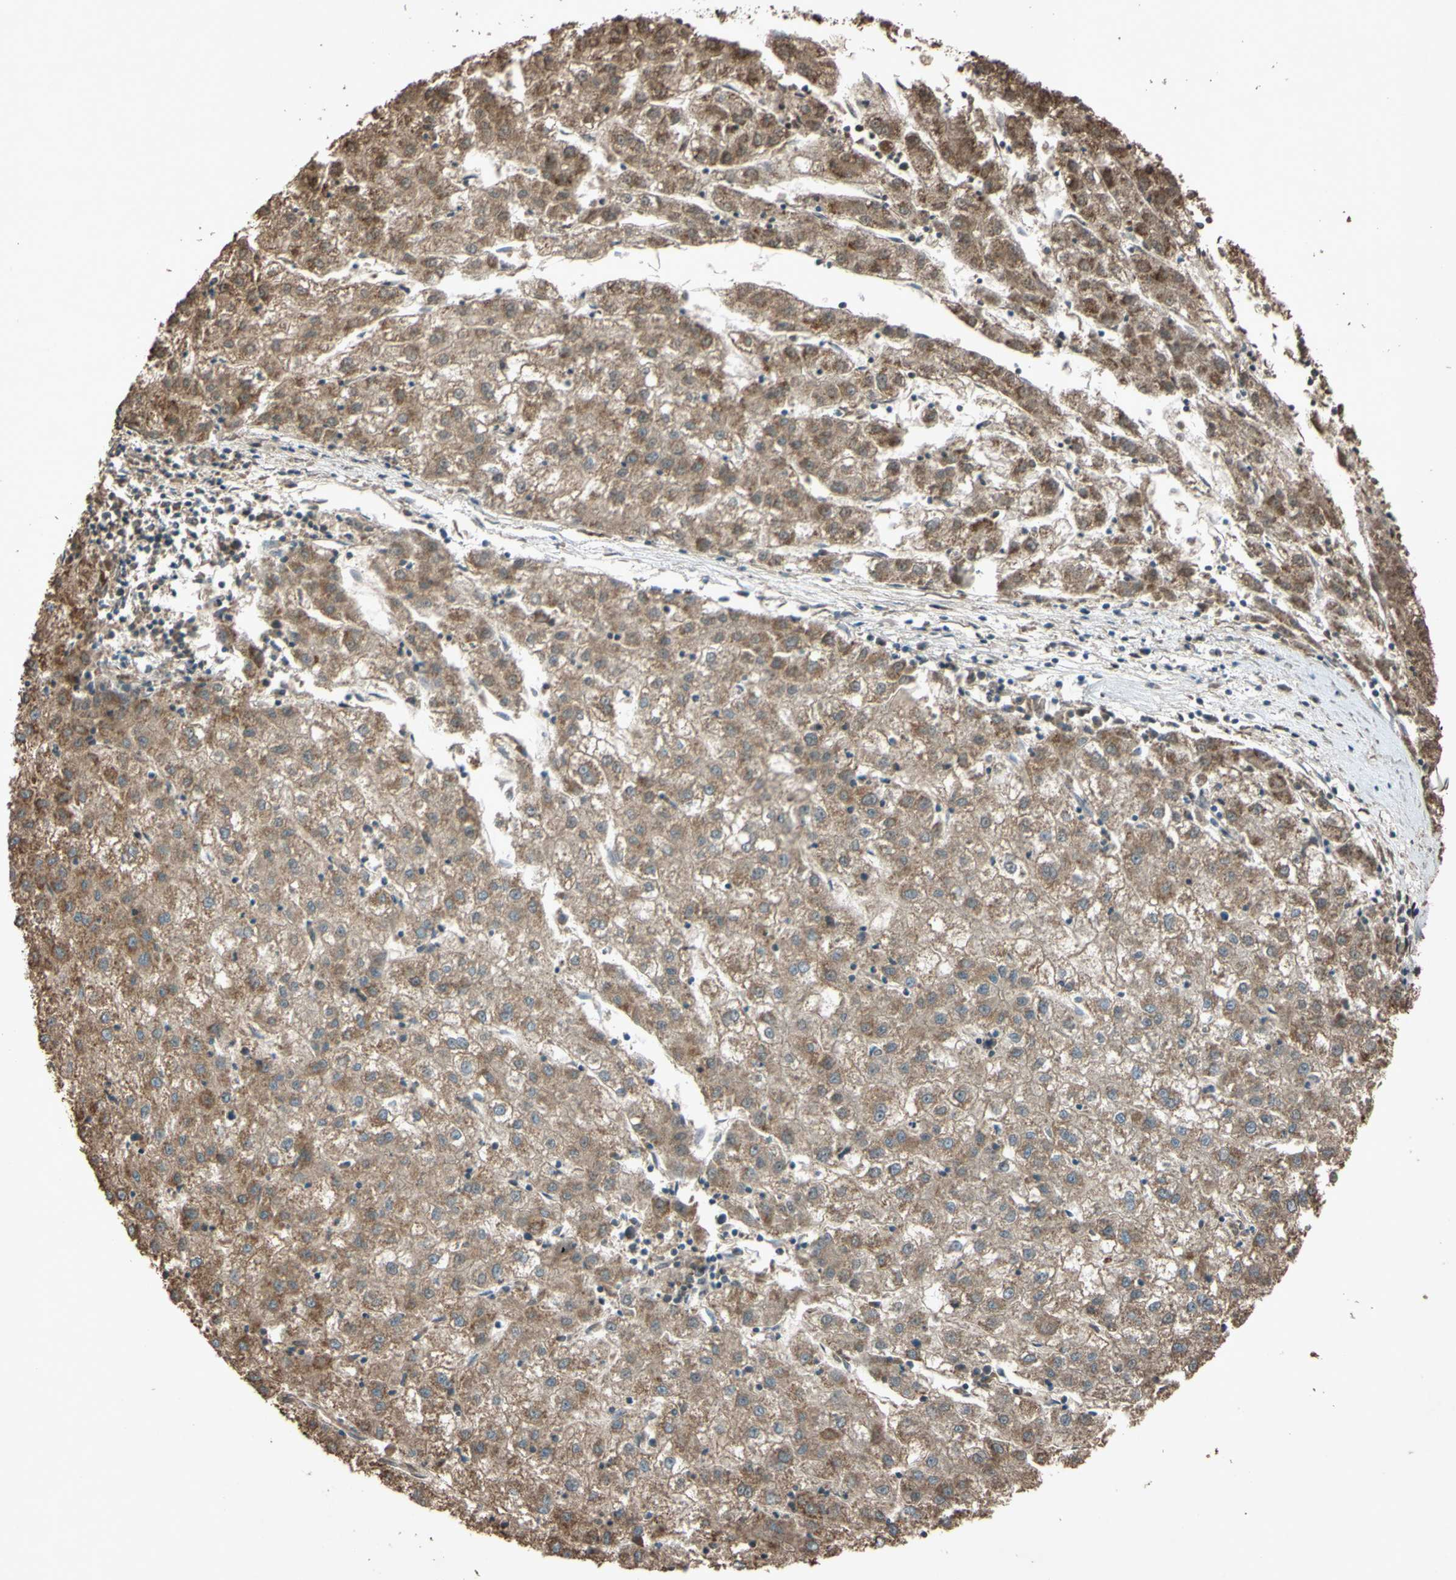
{"staining": {"intensity": "moderate", "quantity": ">75%", "location": "cytoplasmic/membranous"}, "tissue": "liver cancer", "cell_type": "Tumor cells", "image_type": "cancer", "snomed": [{"axis": "morphology", "description": "Carcinoma, Hepatocellular, NOS"}, {"axis": "topography", "description": "Liver"}], "caption": "This micrograph reveals IHC staining of human liver hepatocellular carcinoma, with medium moderate cytoplasmic/membranous staining in about >75% of tumor cells.", "gene": "ACOT8", "patient": {"sex": "male", "age": 72}}